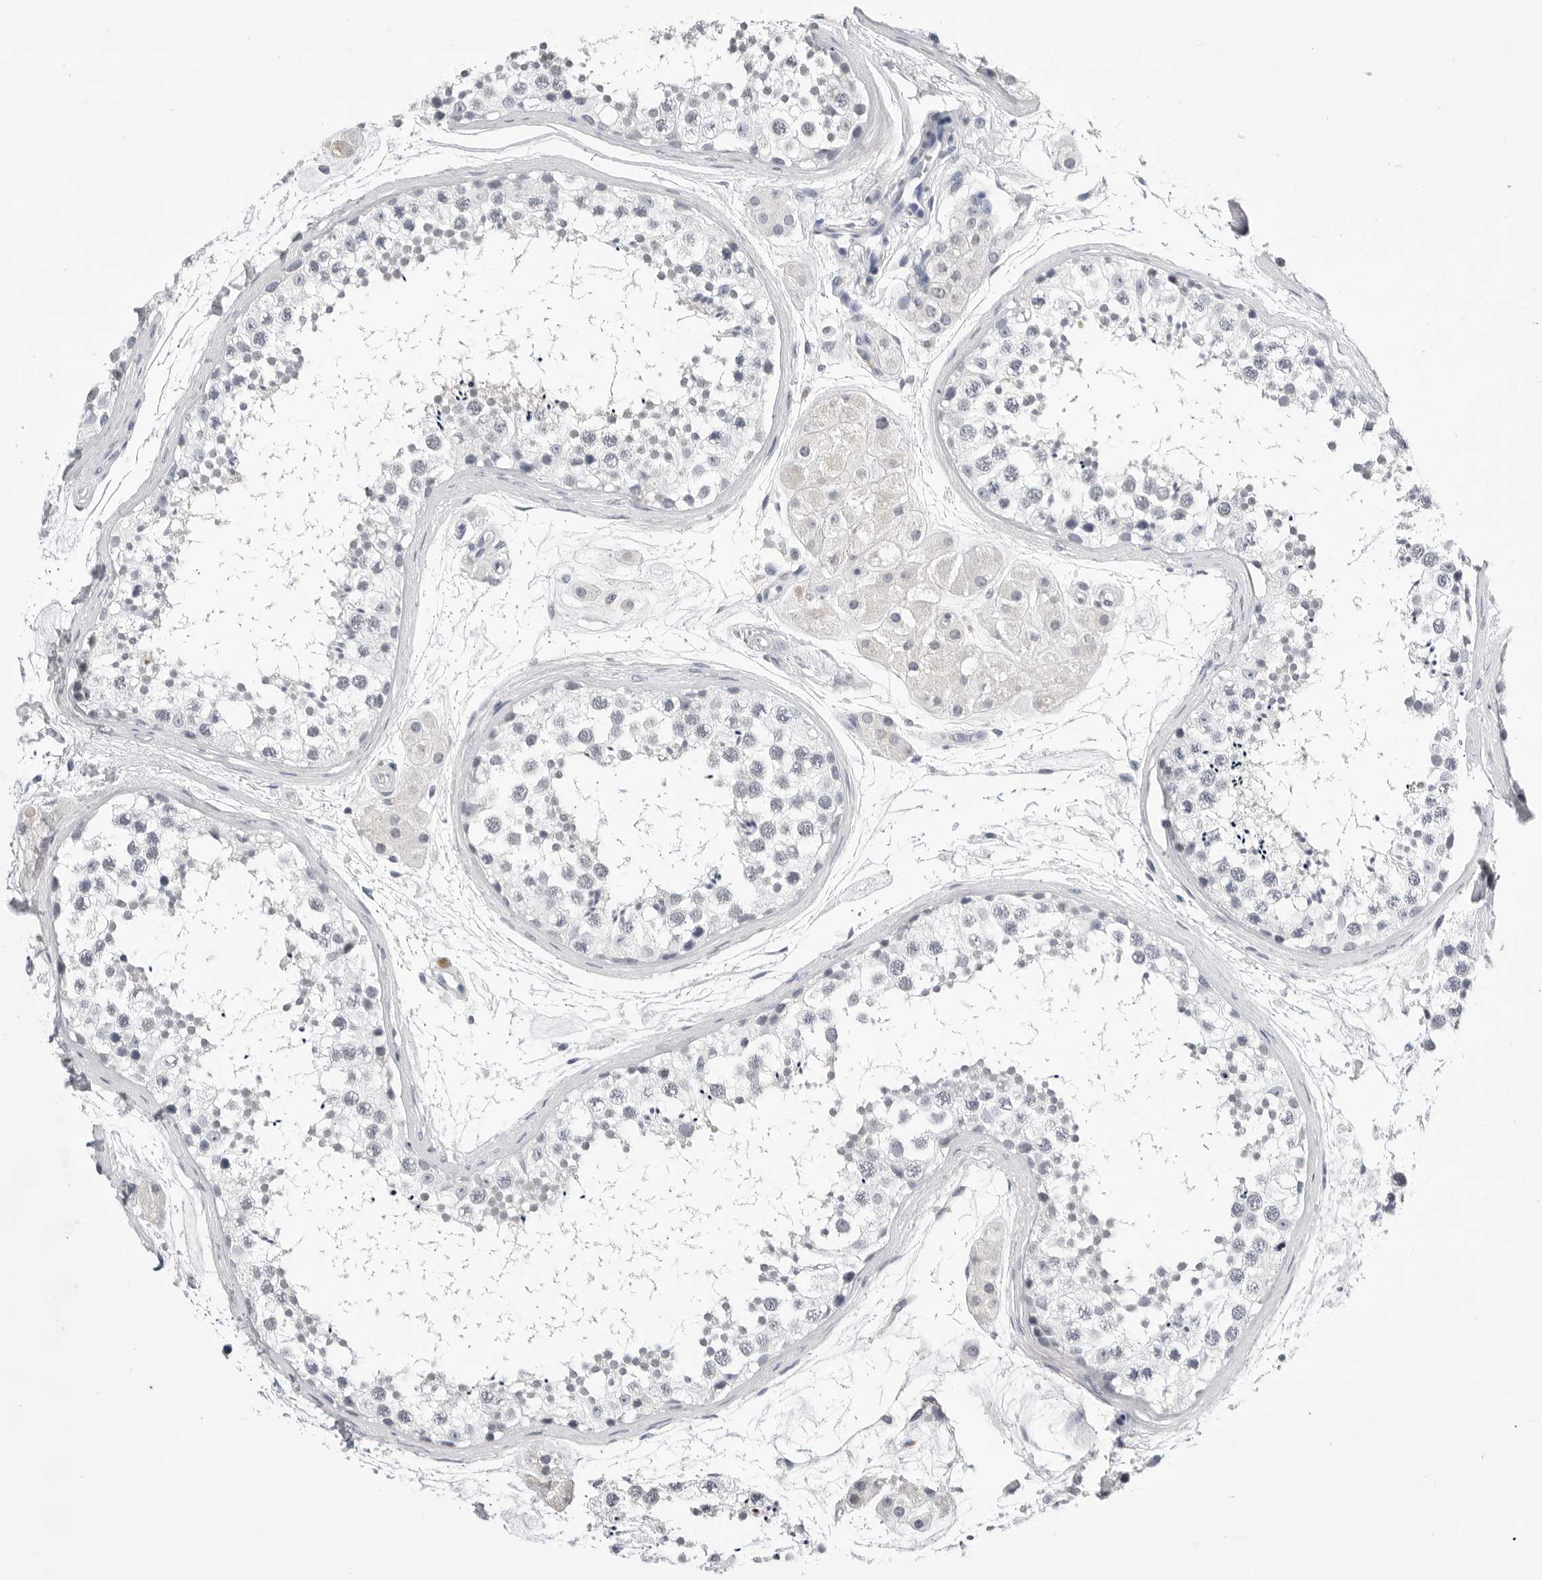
{"staining": {"intensity": "negative", "quantity": "none", "location": "none"}, "tissue": "testis", "cell_type": "Cells in seminiferous ducts", "image_type": "normal", "snomed": [{"axis": "morphology", "description": "Normal tissue, NOS"}, {"axis": "topography", "description": "Testis"}], "caption": "DAB (3,3'-diaminobenzidine) immunohistochemical staining of normal human testis reveals no significant staining in cells in seminiferous ducts.", "gene": "ZNF502", "patient": {"sex": "male", "age": 56}}